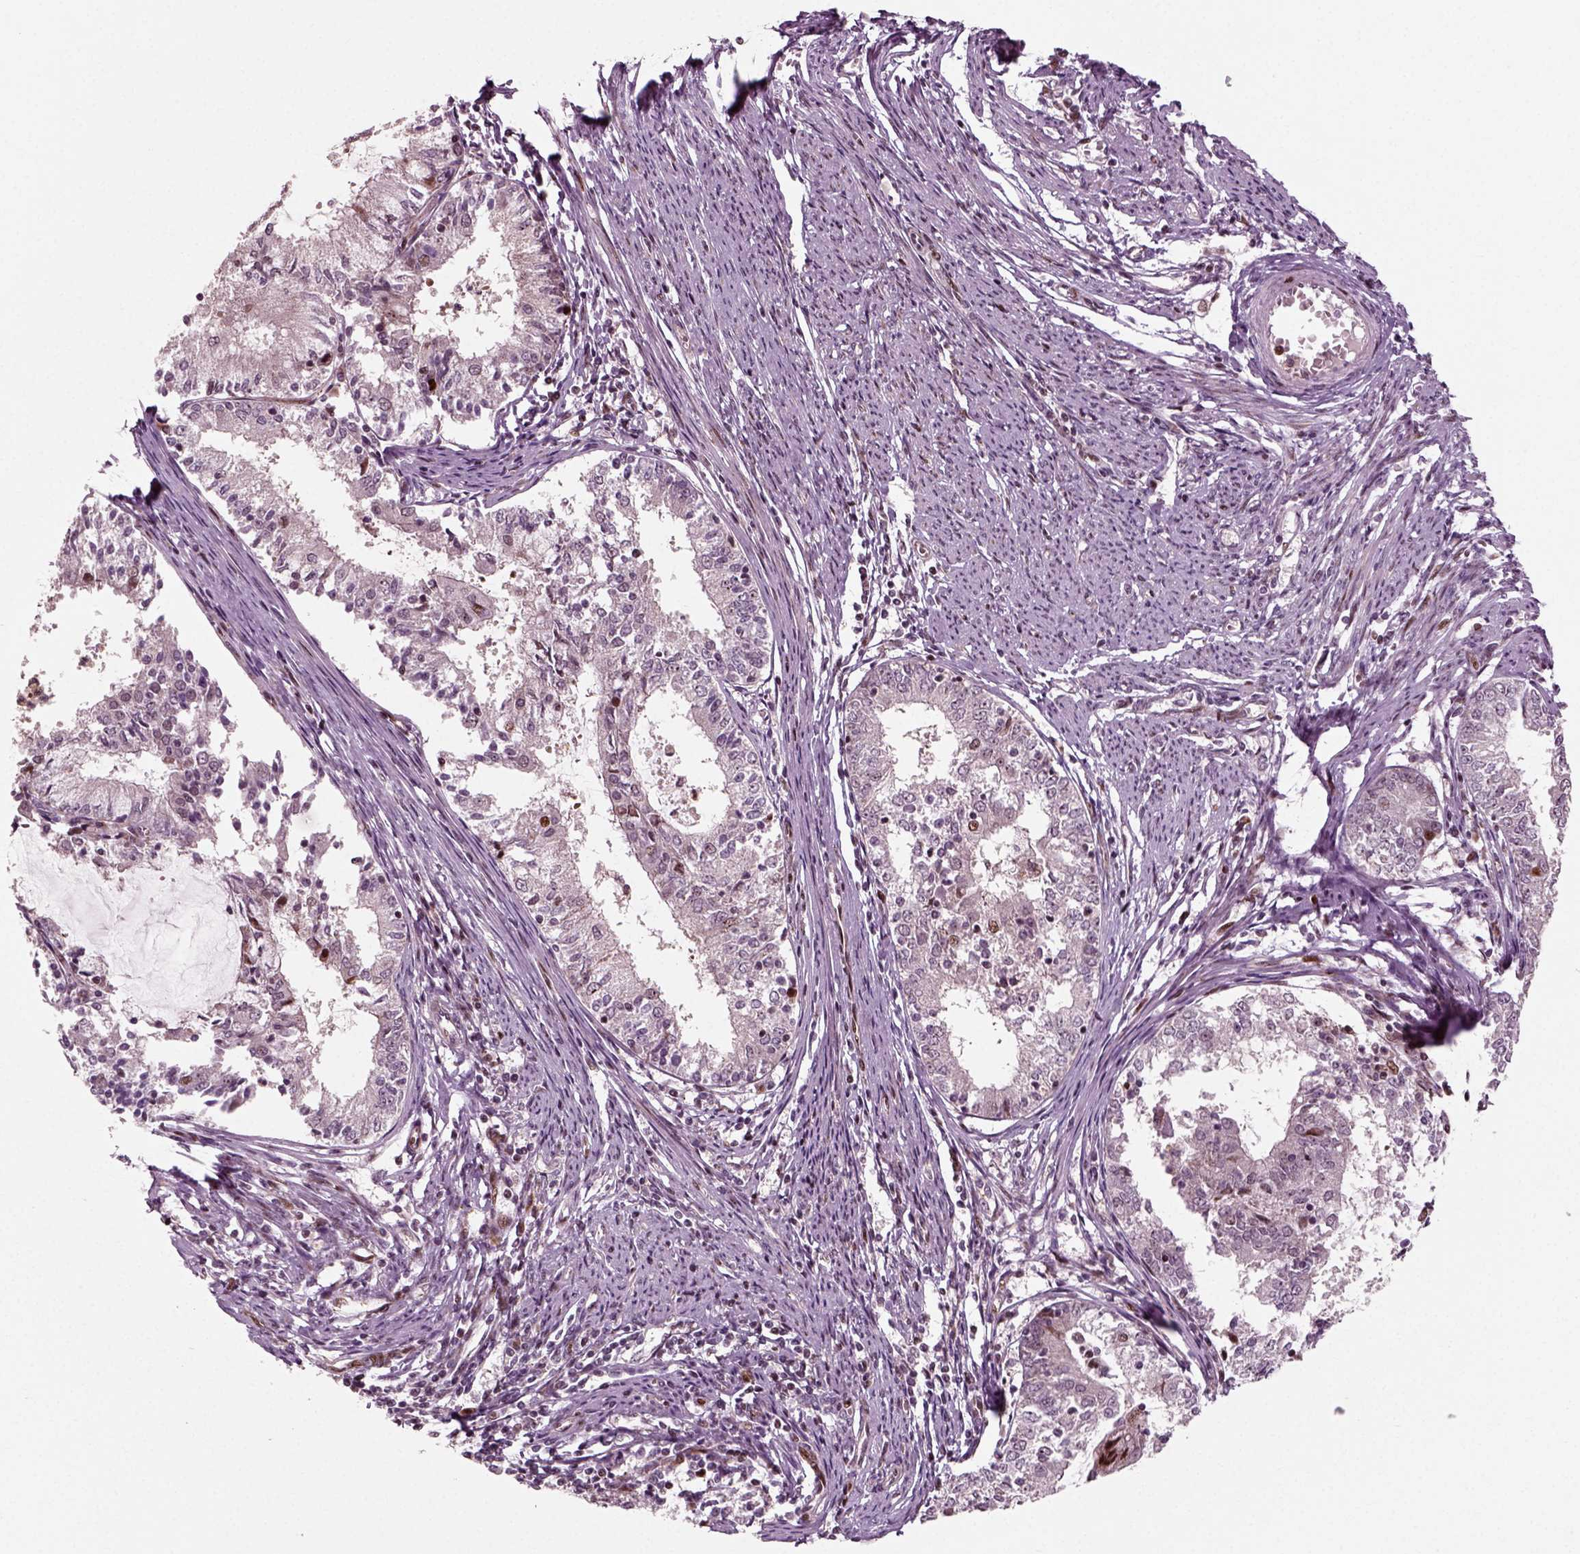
{"staining": {"intensity": "strong", "quantity": "25%-75%", "location": "nuclear"}, "tissue": "endometrial cancer", "cell_type": "Tumor cells", "image_type": "cancer", "snomed": [{"axis": "morphology", "description": "Adenocarcinoma, NOS"}, {"axis": "topography", "description": "Endometrium"}], "caption": "Protein staining displays strong nuclear expression in about 25%-75% of tumor cells in endometrial cancer.", "gene": "CDC14A", "patient": {"sex": "female", "age": 57}}